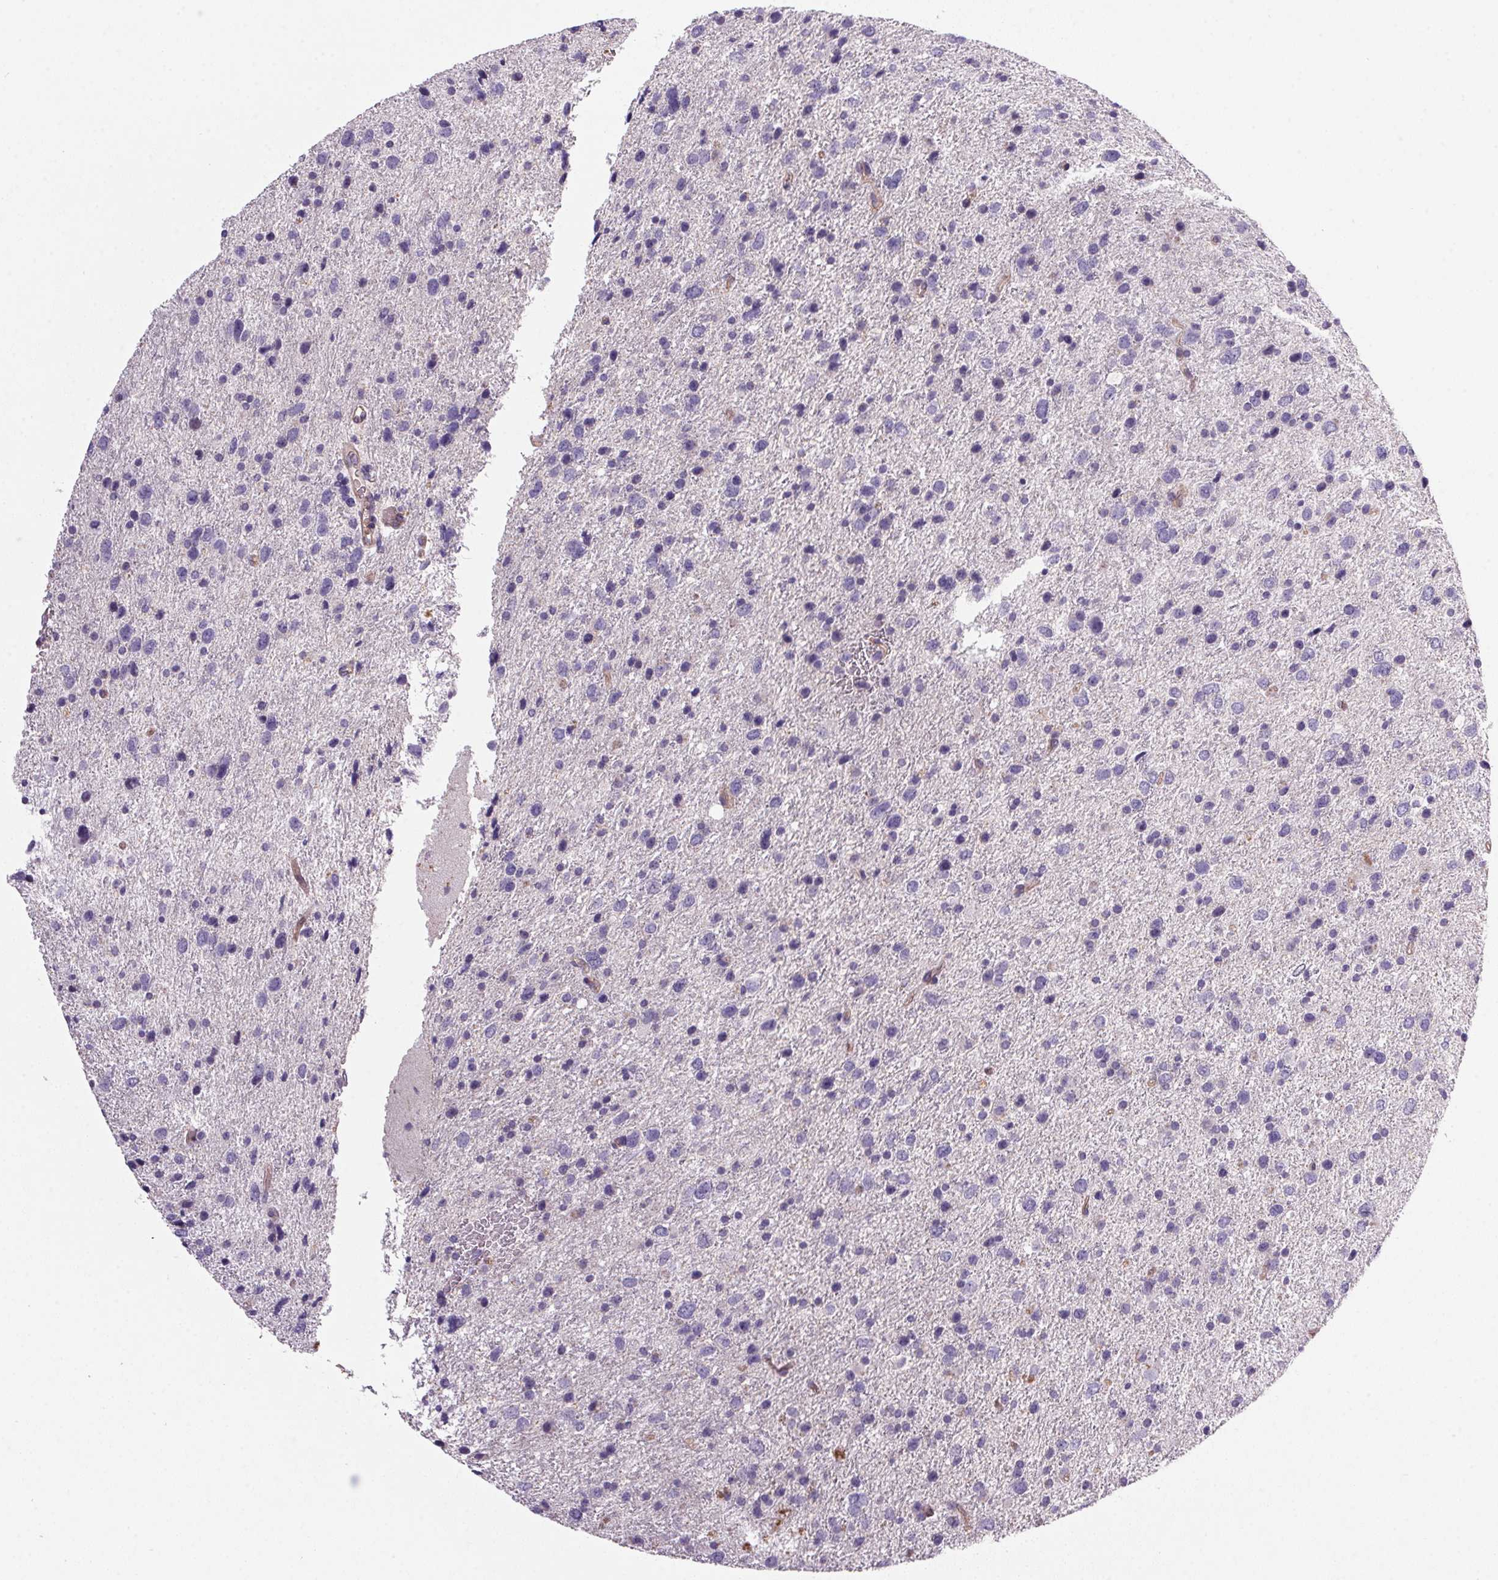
{"staining": {"intensity": "negative", "quantity": "none", "location": "none"}, "tissue": "glioma", "cell_type": "Tumor cells", "image_type": "cancer", "snomed": [{"axis": "morphology", "description": "Glioma, malignant, Low grade"}, {"axis": "topography", "description": "Brain"}], "caption": "Immunohistochemical staining of human glioma shows no significant staining in tumor cells. Nuclei are stained in blue.", "gene": "APOC4", "patient": {"sex": "female", "age": 55}}